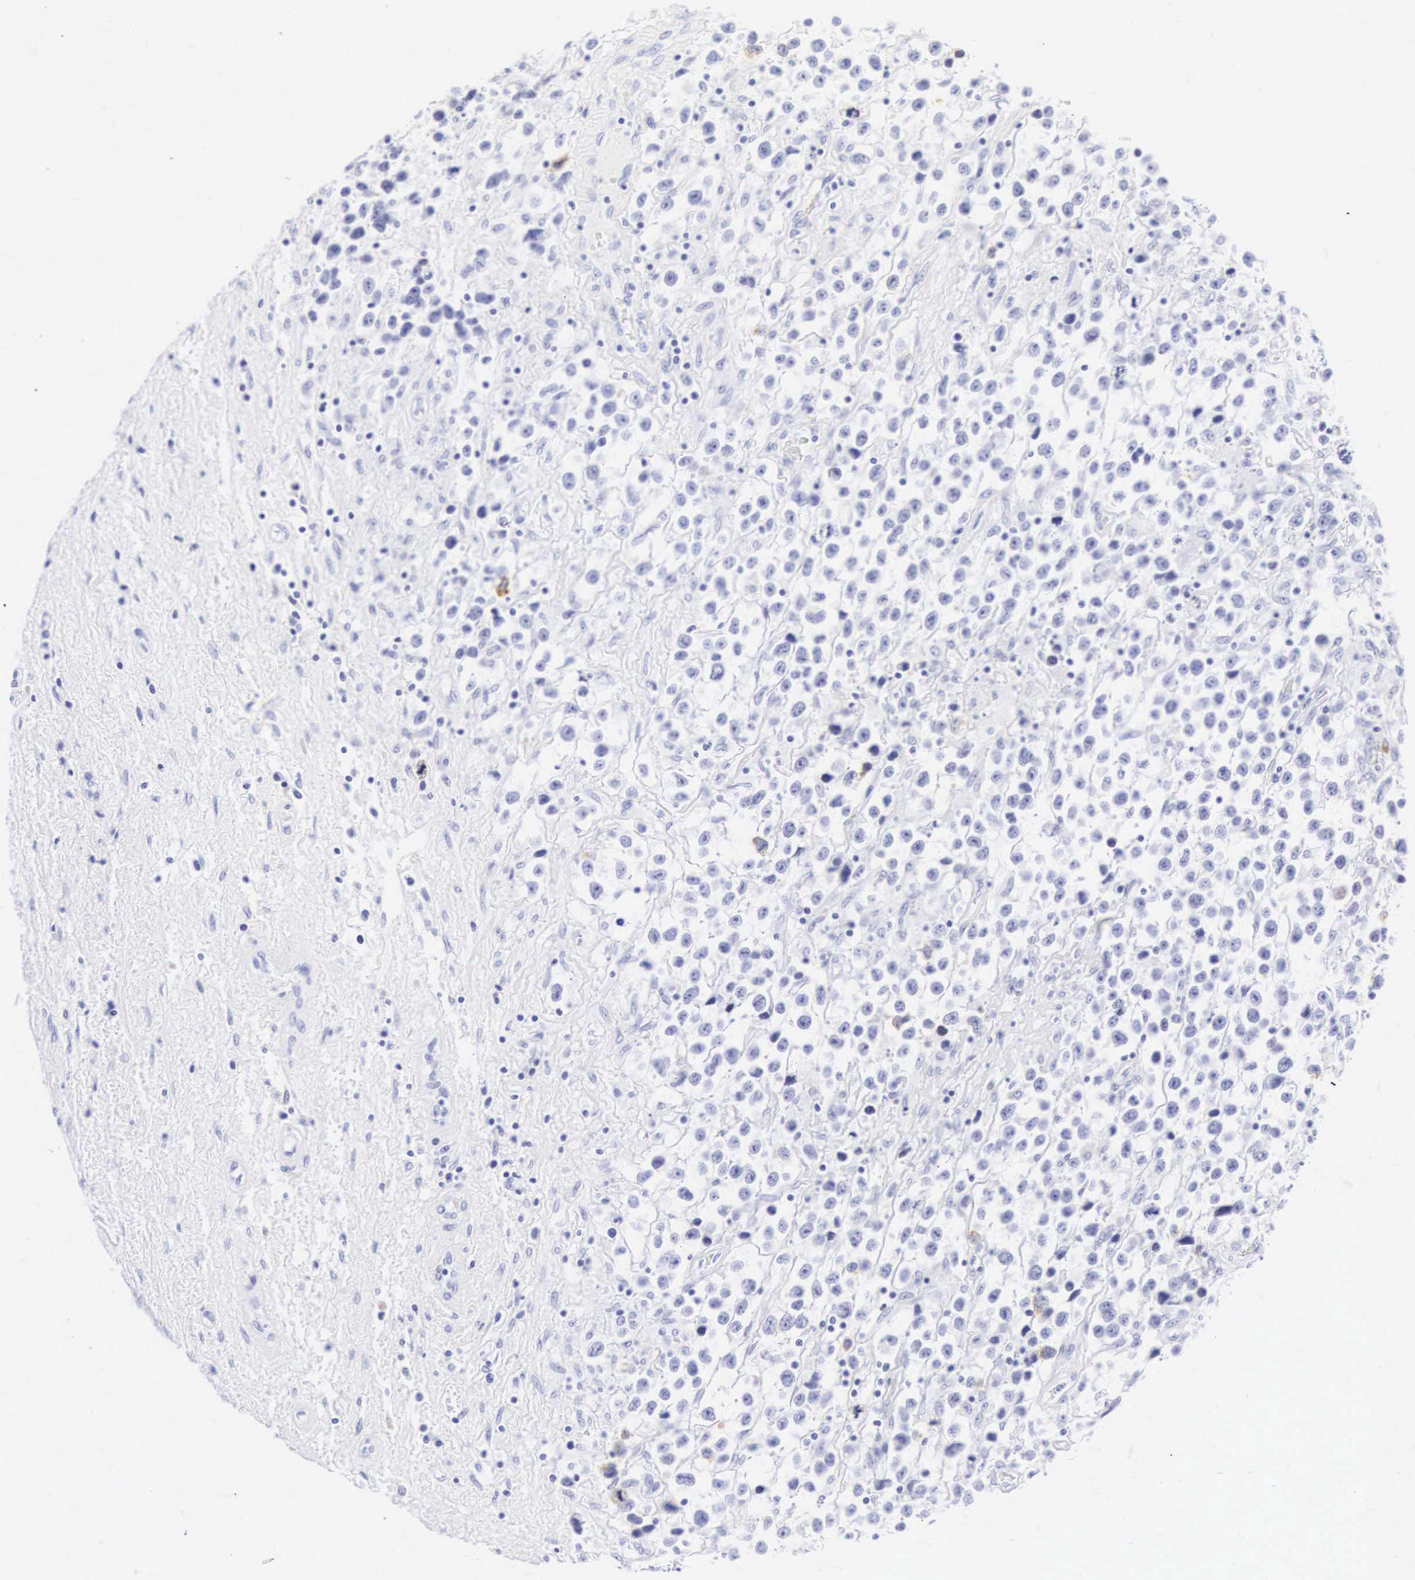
{"staining": {"intensity": "negative", "quantity": "none", "location": "none"}, "tissue": "testis cancer", "cell_type": "Tumor cells", "image_type": "cancer", "snomed": [{"axis": "morphology", "description": "Seminoma, NOS"}, {"axis": "topography", "description": "Testis"}], "caption": "Immunohistochemistry of testis cancer reveals no positivity in tumor cells. (Immunohistochemistry, brightfield microscopy, high magnification).", "gene": "CGB3", "patient": {"sex": "male", "age": 43}}